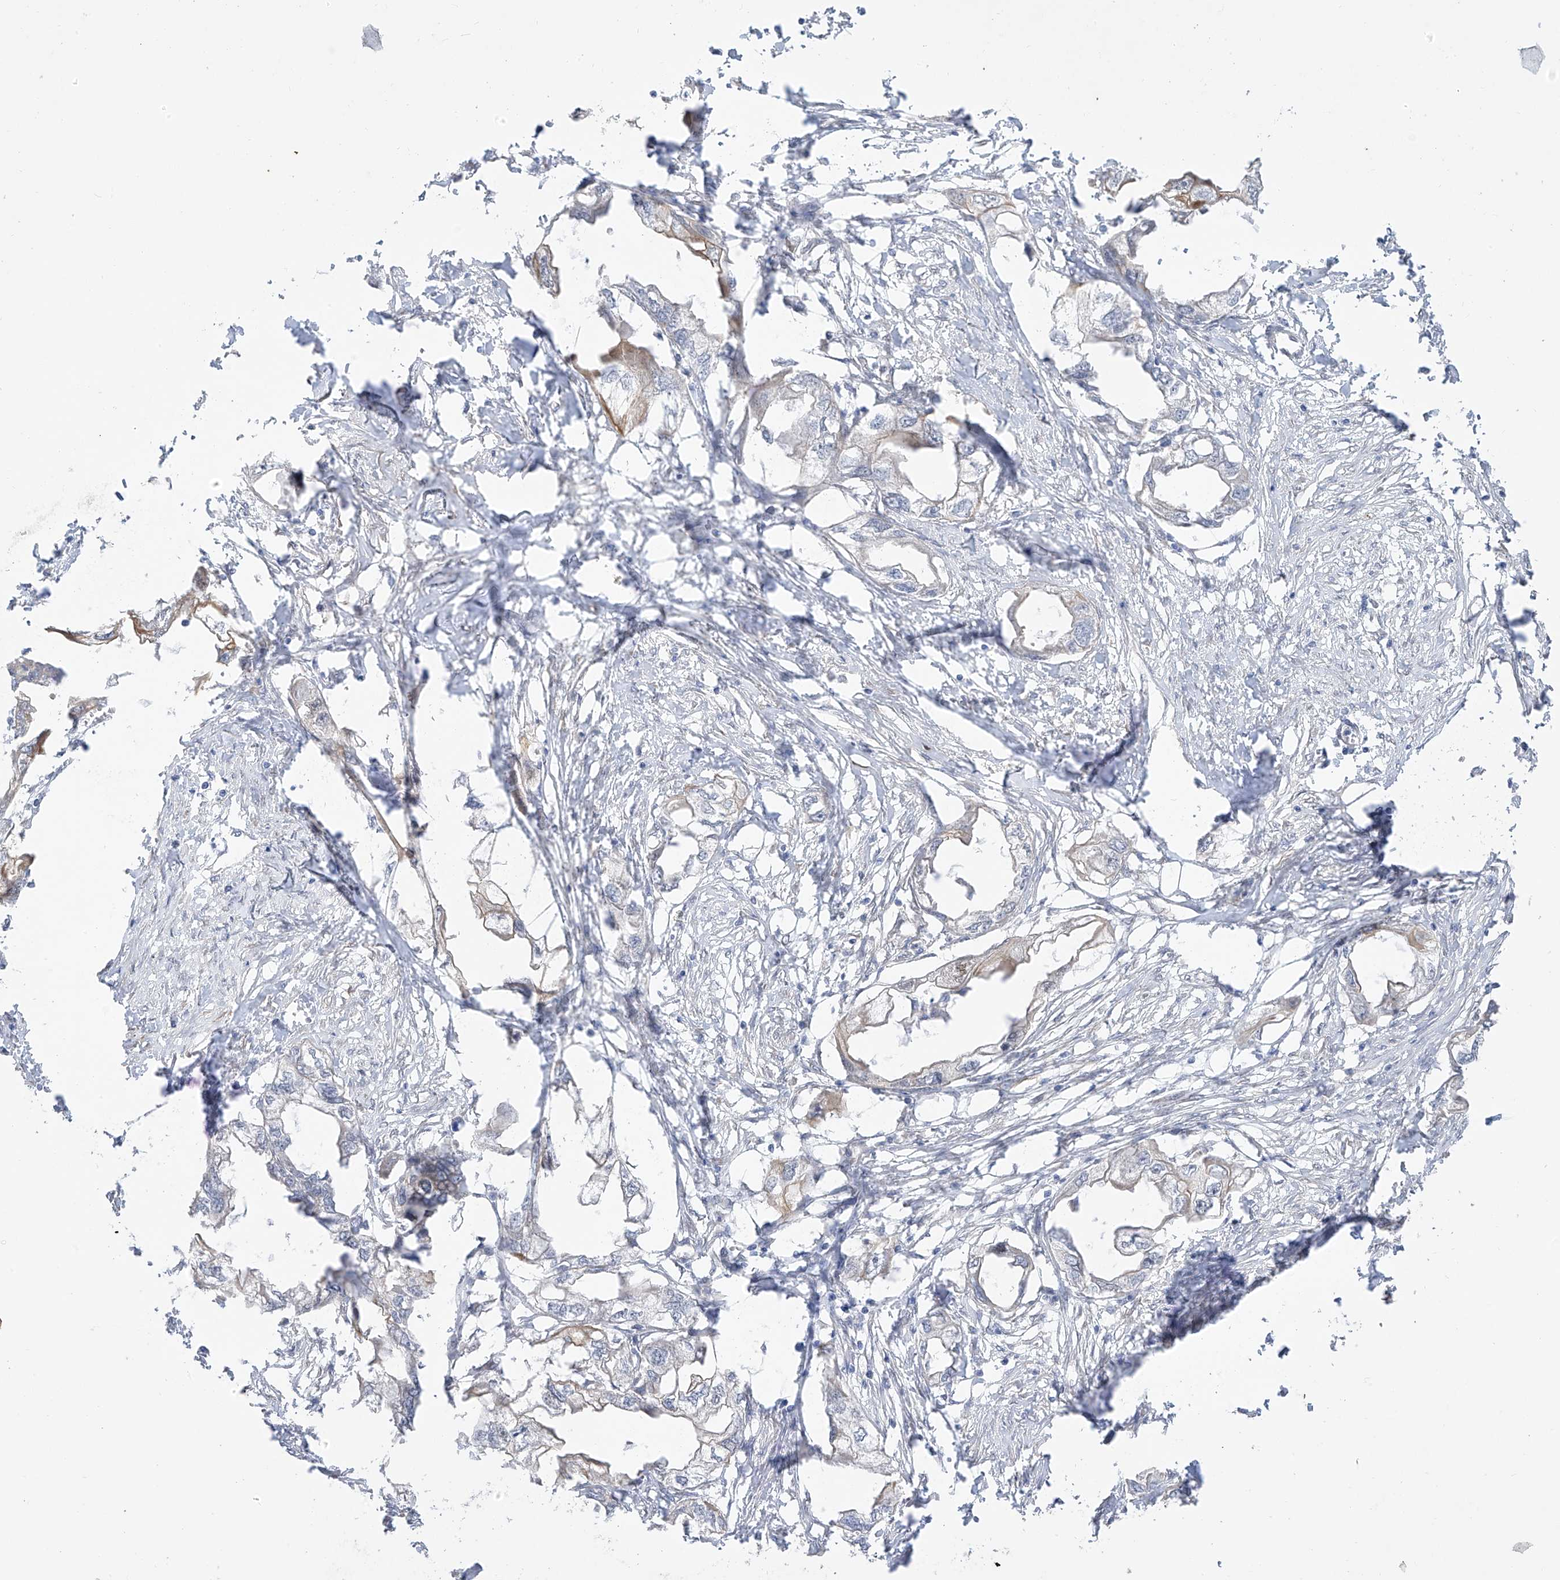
{"staining": {"intensity": "negative", "quantity": "none", "location": "none"}, "tissue": "endometrial cancer", "cell_type": "Tumor cells", "image_type": "cancer", "snomed": [{"axis": "morphology", "description": "Adenocarcinoma, NOS"}, {"axis": "morphology", "description": "Adenocarcinoma, metastatic, NOS"}, {"axis": "topography", "description": "Adipose tissue"}, {"axis": "topography", "description": "Endometrium"}], "caption": "This micrograph is of adenocarcinoma (endometrial) stained with immunohistochemistry (IHC) to label a protein in brown with the nuclei are counter-stained blue. There is no positivity in tumor cells. Brightfield microscopy of immunohistochemistry (IHC) stained with DAB (brown) and hematoxylin (blue), captured at high magnification.", "gene": "EIPR1", "patient": {"sex": "female", "age": 67}}